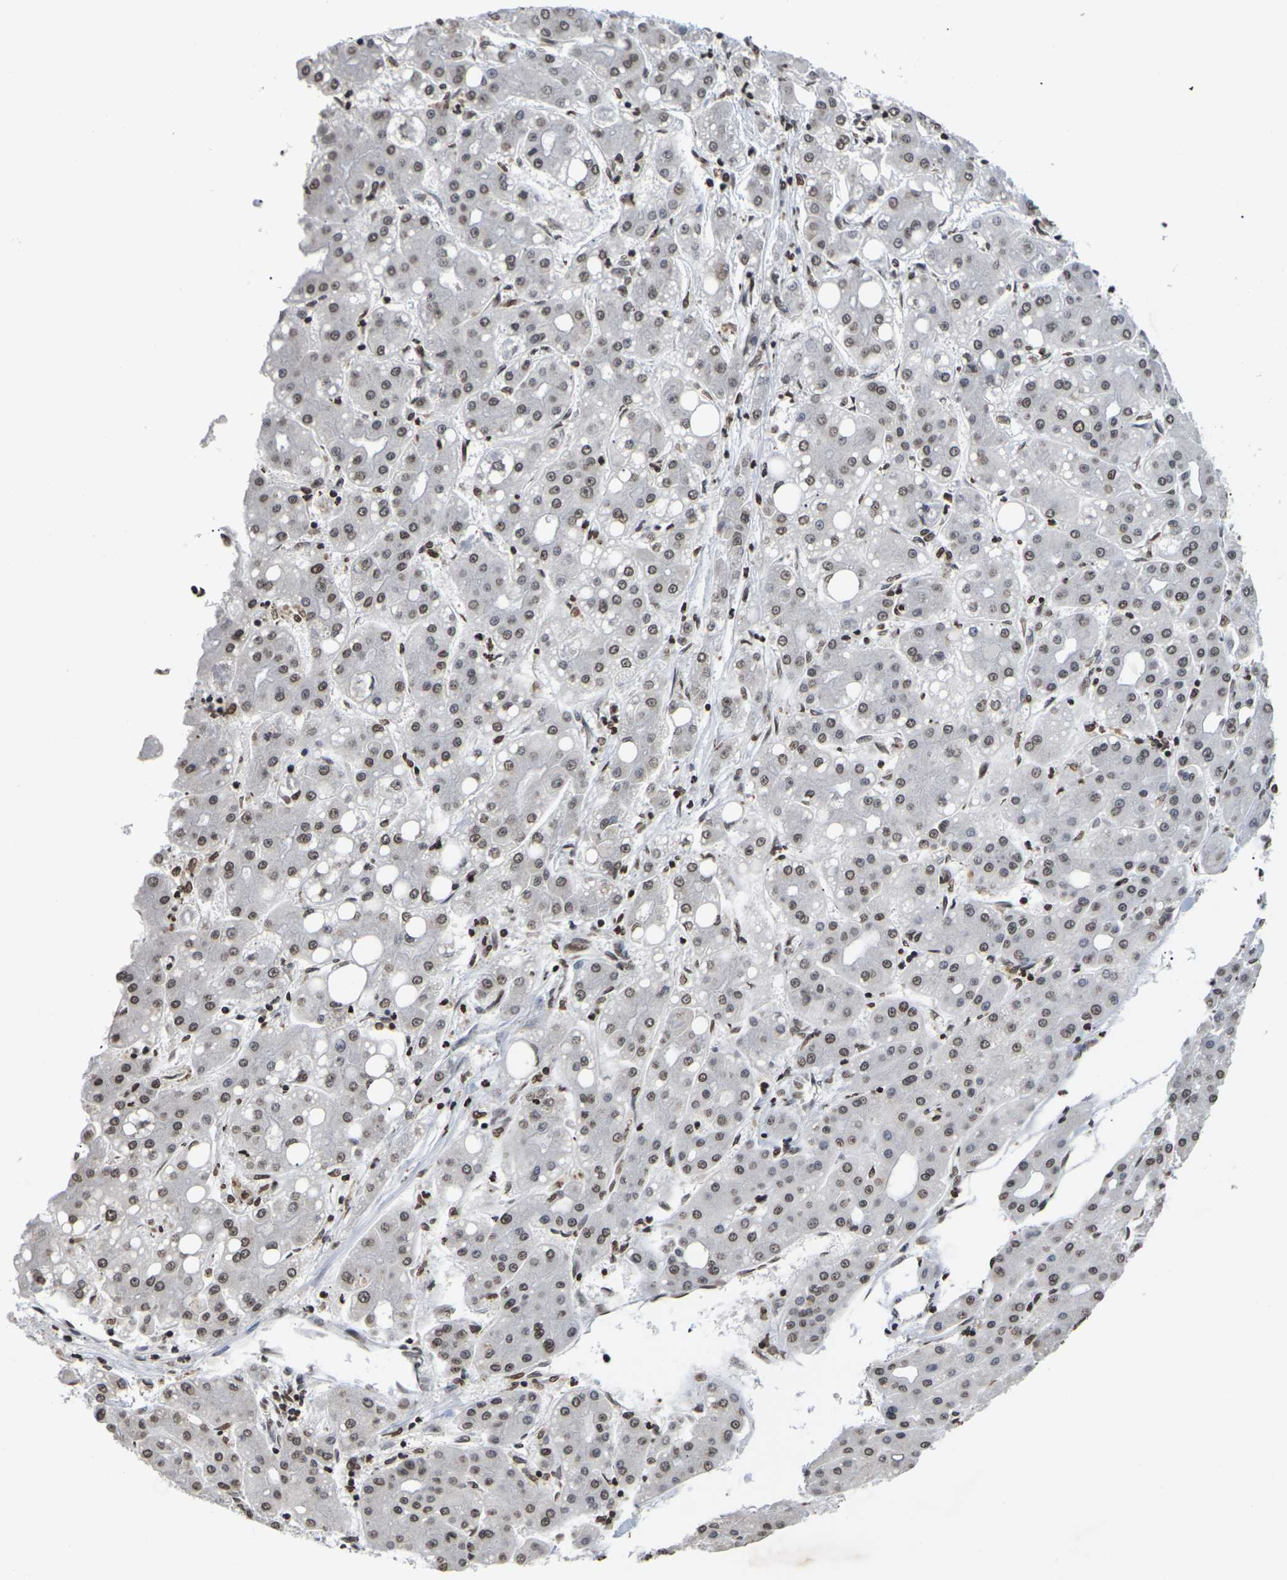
{"staining": {"intensity": "moderate", "quantity": ">75%", "location": "nuclear"}, "tissue": "liver cancer", "cell_type": "Tumor cells", "image_type": "cancer", "snomed": [{"axis": "morphology", "description": "Carcinoma, Hepatocellular, NOS"}, {"axis": "topography", "description": "Liver"}], "caption": "This micrograph reveals liver hepatocellular carcinoma stained with IHC to label a protein in brown. The nuclear of tumor cells show moderate positivity for the protein. Nuclei are counter-stained blue.", "gene": "ETV5", "patient": {"sex": "male", "age": 65}}